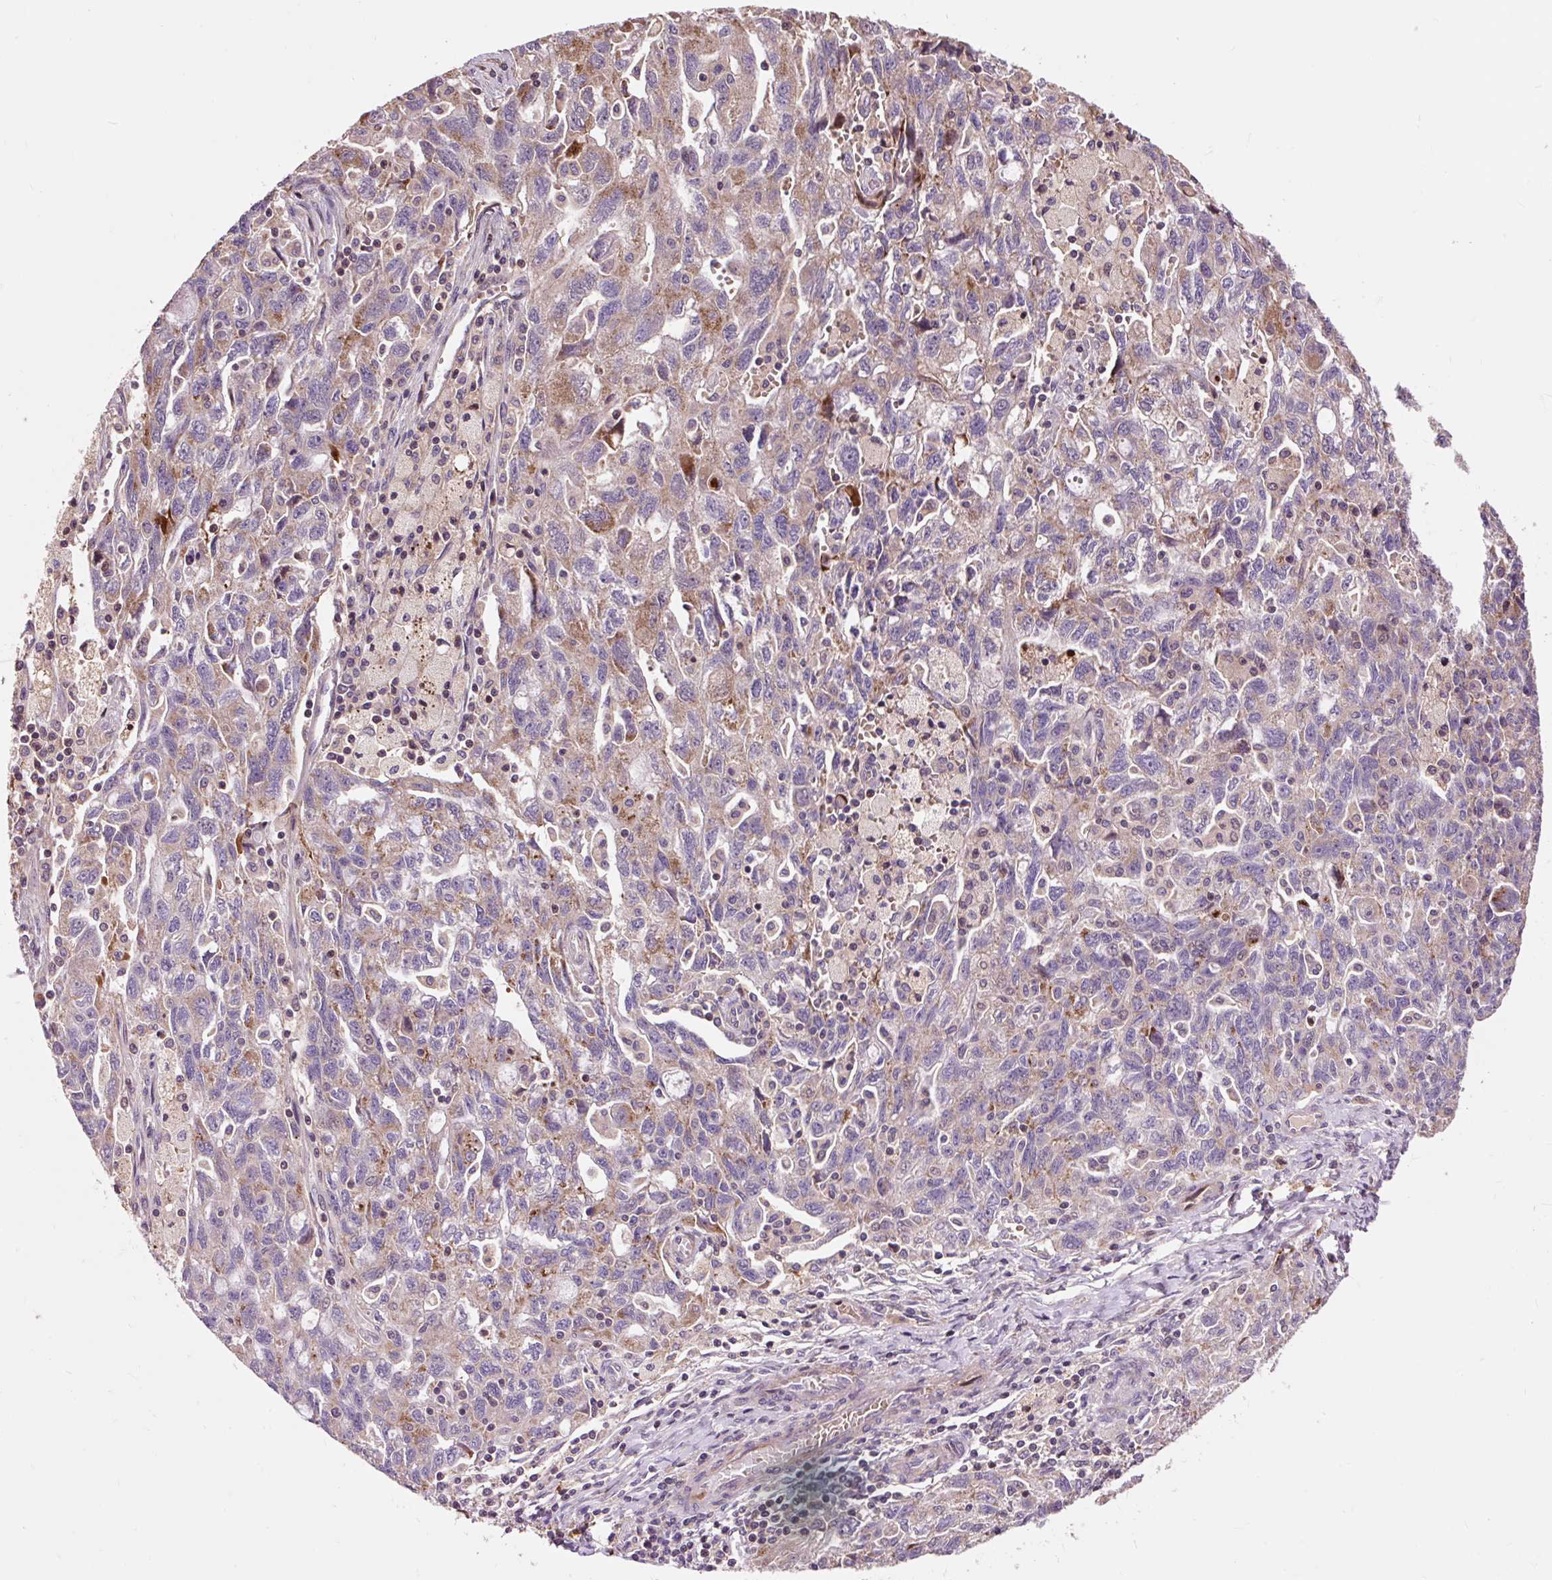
{"staining": {"intensity": "moderate", "quantity": "<25%", "location": "cytoplasmic/membranous"}, "tissue": "ovarian cancer", "cell_type": "Tumor cells", "image_type": "cancer", "snomed": [{"axis": "morphology", "description": "Carcinoma, NOS"}, {"axis": "morphology", "description": "Cystadenocarcinoma, serous, NOS"}, {"axis": "topography", "description": "Ovary"}], "caption": "A micrograph of human ovarian serous cystadenocarcinoma stained for a protein exhibits moderate cytoplasmic/membranous brown staining in tumor cells.", "gene": "PRIMPOL", "patient": {"sex": "female", "age": 69}}